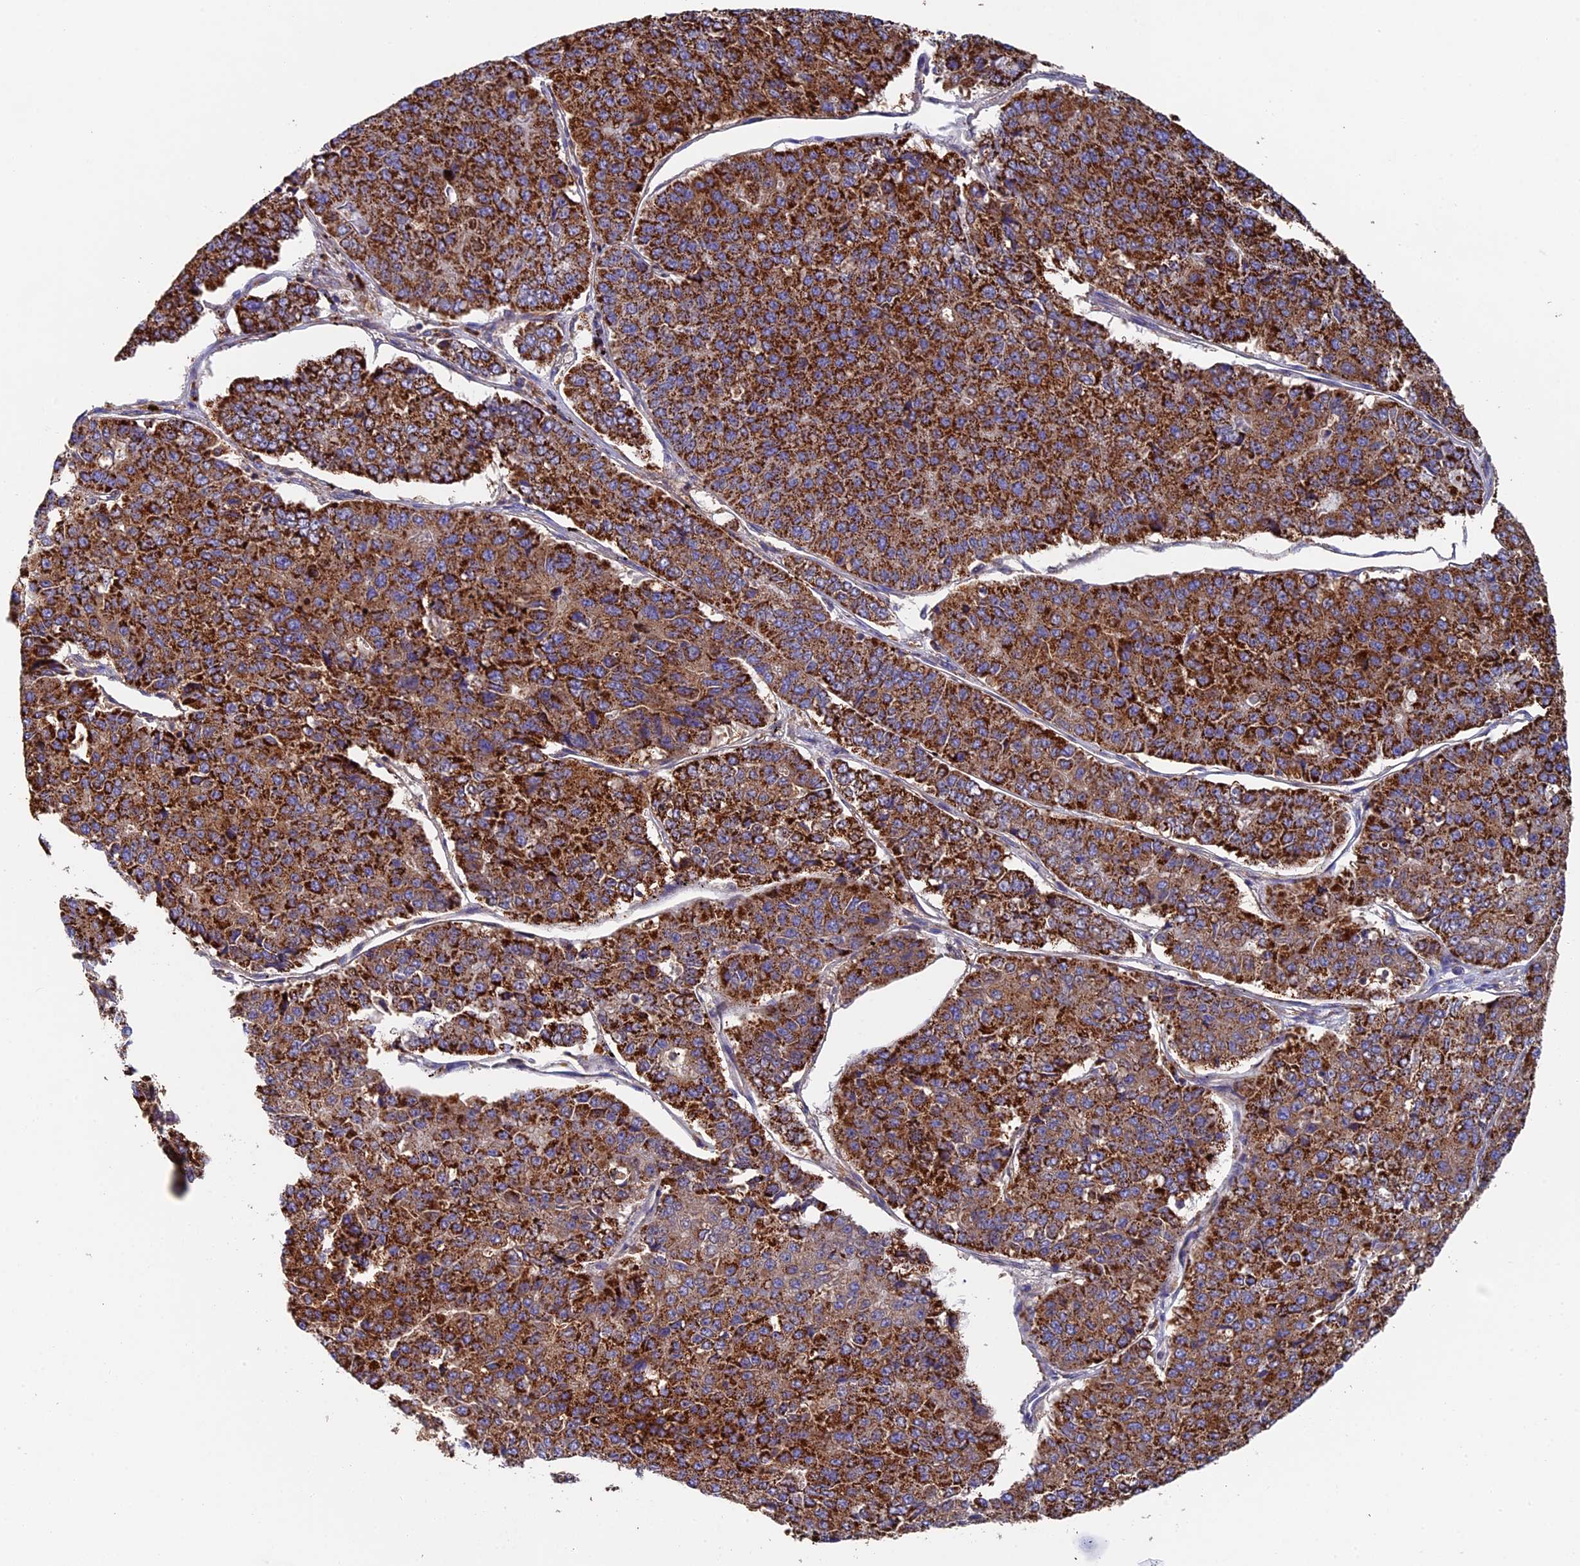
{"staining": {"intensity": "strong", "quantity": ">75%", "location": "cytoplasmic/membranous"}, "tissue": "pancreatic cancer", "cell_type": "Tumor cells", "image_type": "cancer", "snomed": [{"axis": "morphology", "description": "Adenocarcinoma, NOS"}, {"axis": "topography", "description": "Pancreas"}], "caption": "Human pancreatic cancer stained for a protein (brown) exhibits strong cytoplasmic/membranous positive expression in about >75% of tumor cells.", "gene": "ADAT1", "patient": {"sex": "male", "age": 50}}